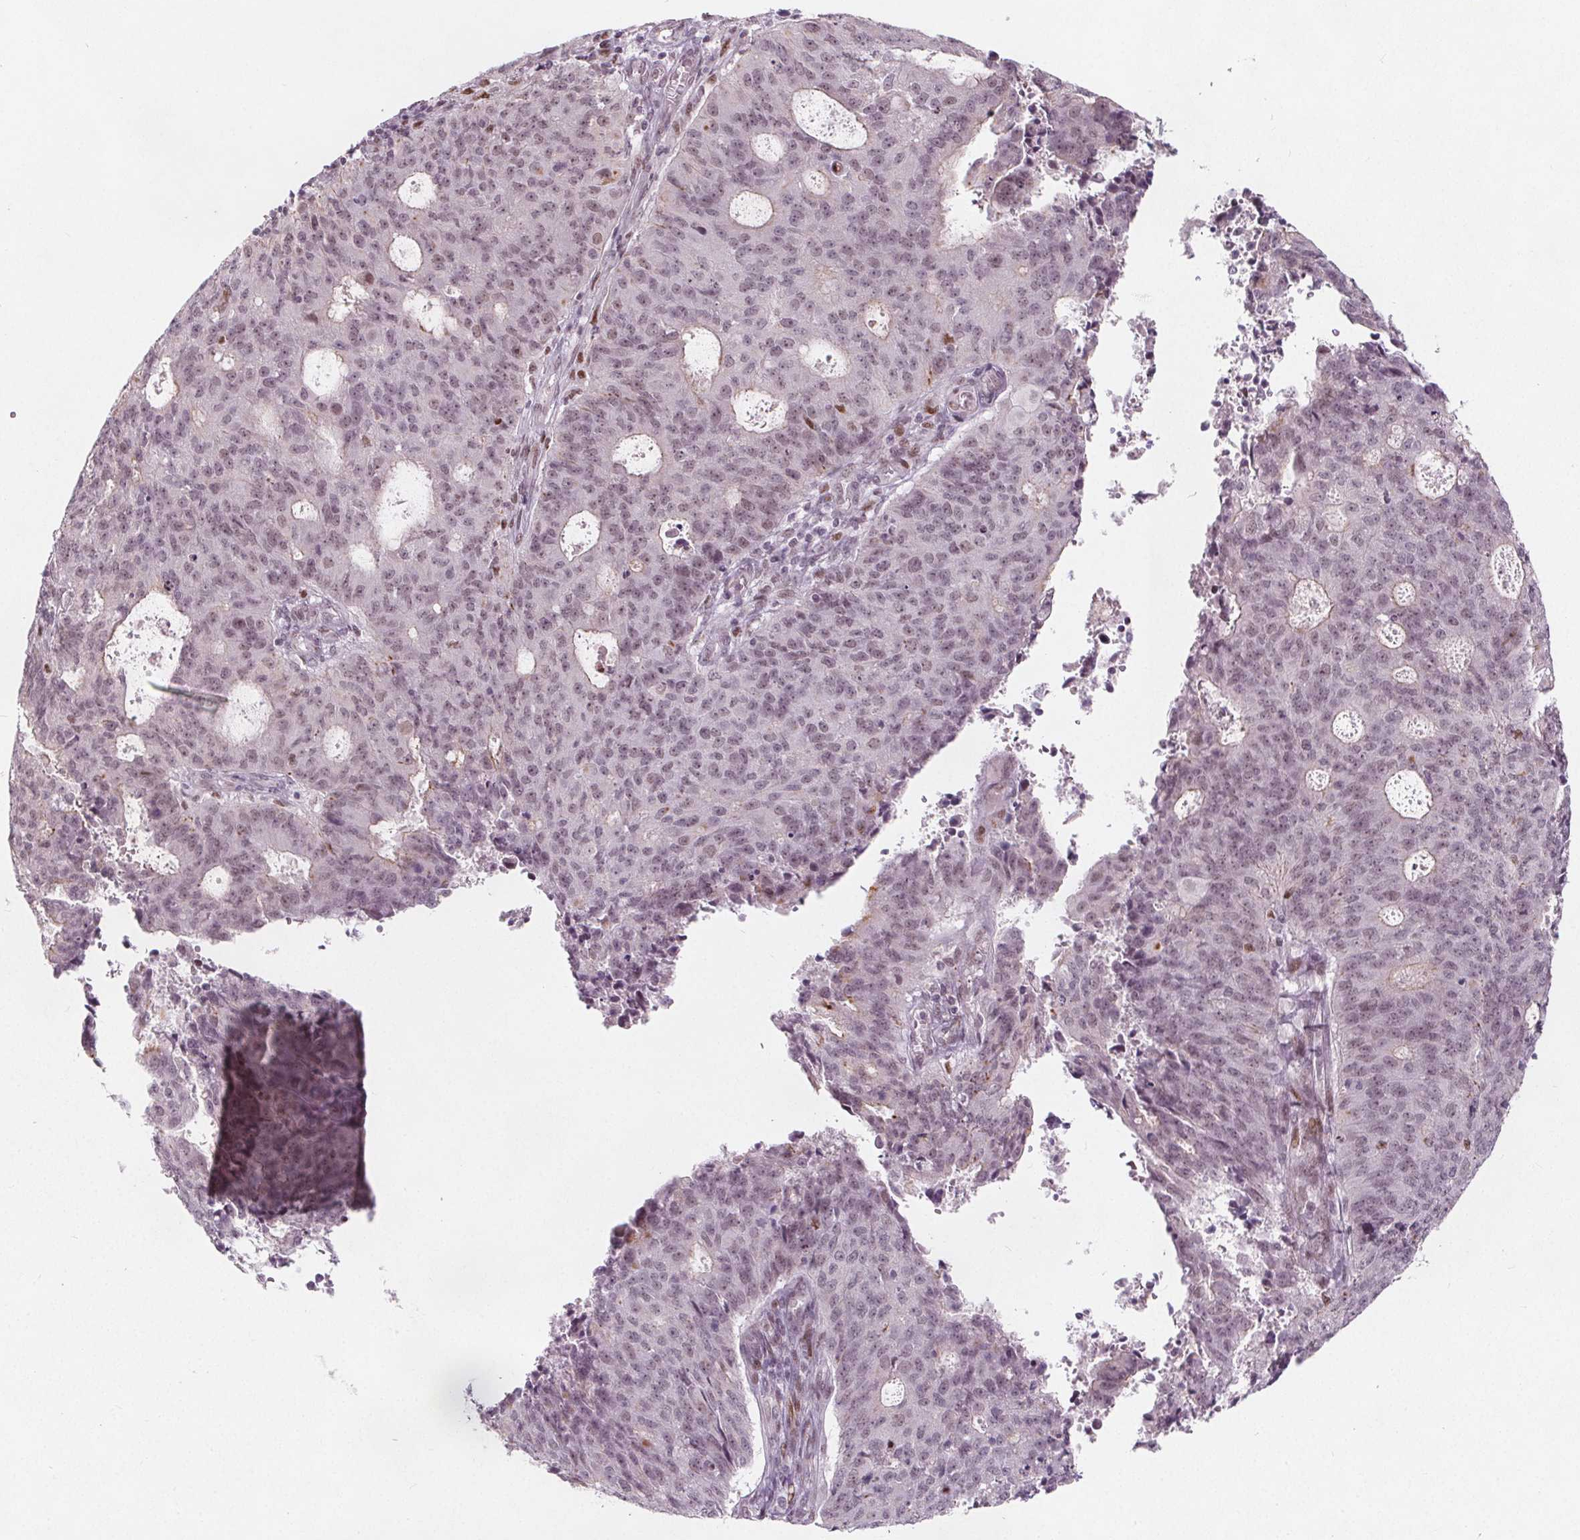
{"staining": {"intensity": "weak", "quantity": "25%-75%", "location": "nuclear"}, "tissue": "endometrial cancer", "cell_type": "Tumor cells", "image_type": "cancer", "snomed": [{"axis": "morphology", "description": "Adenocarcinoma, NOS"}, {"axis": "topography", "description": "Endometrium"}], "caption": "Tumor cells show low levels of weak nuclear staining in about 25%-75% of cells in human endometrial cancer.", "gene": "TAF6L", "patient": {"sex": "female", "age": 82}}